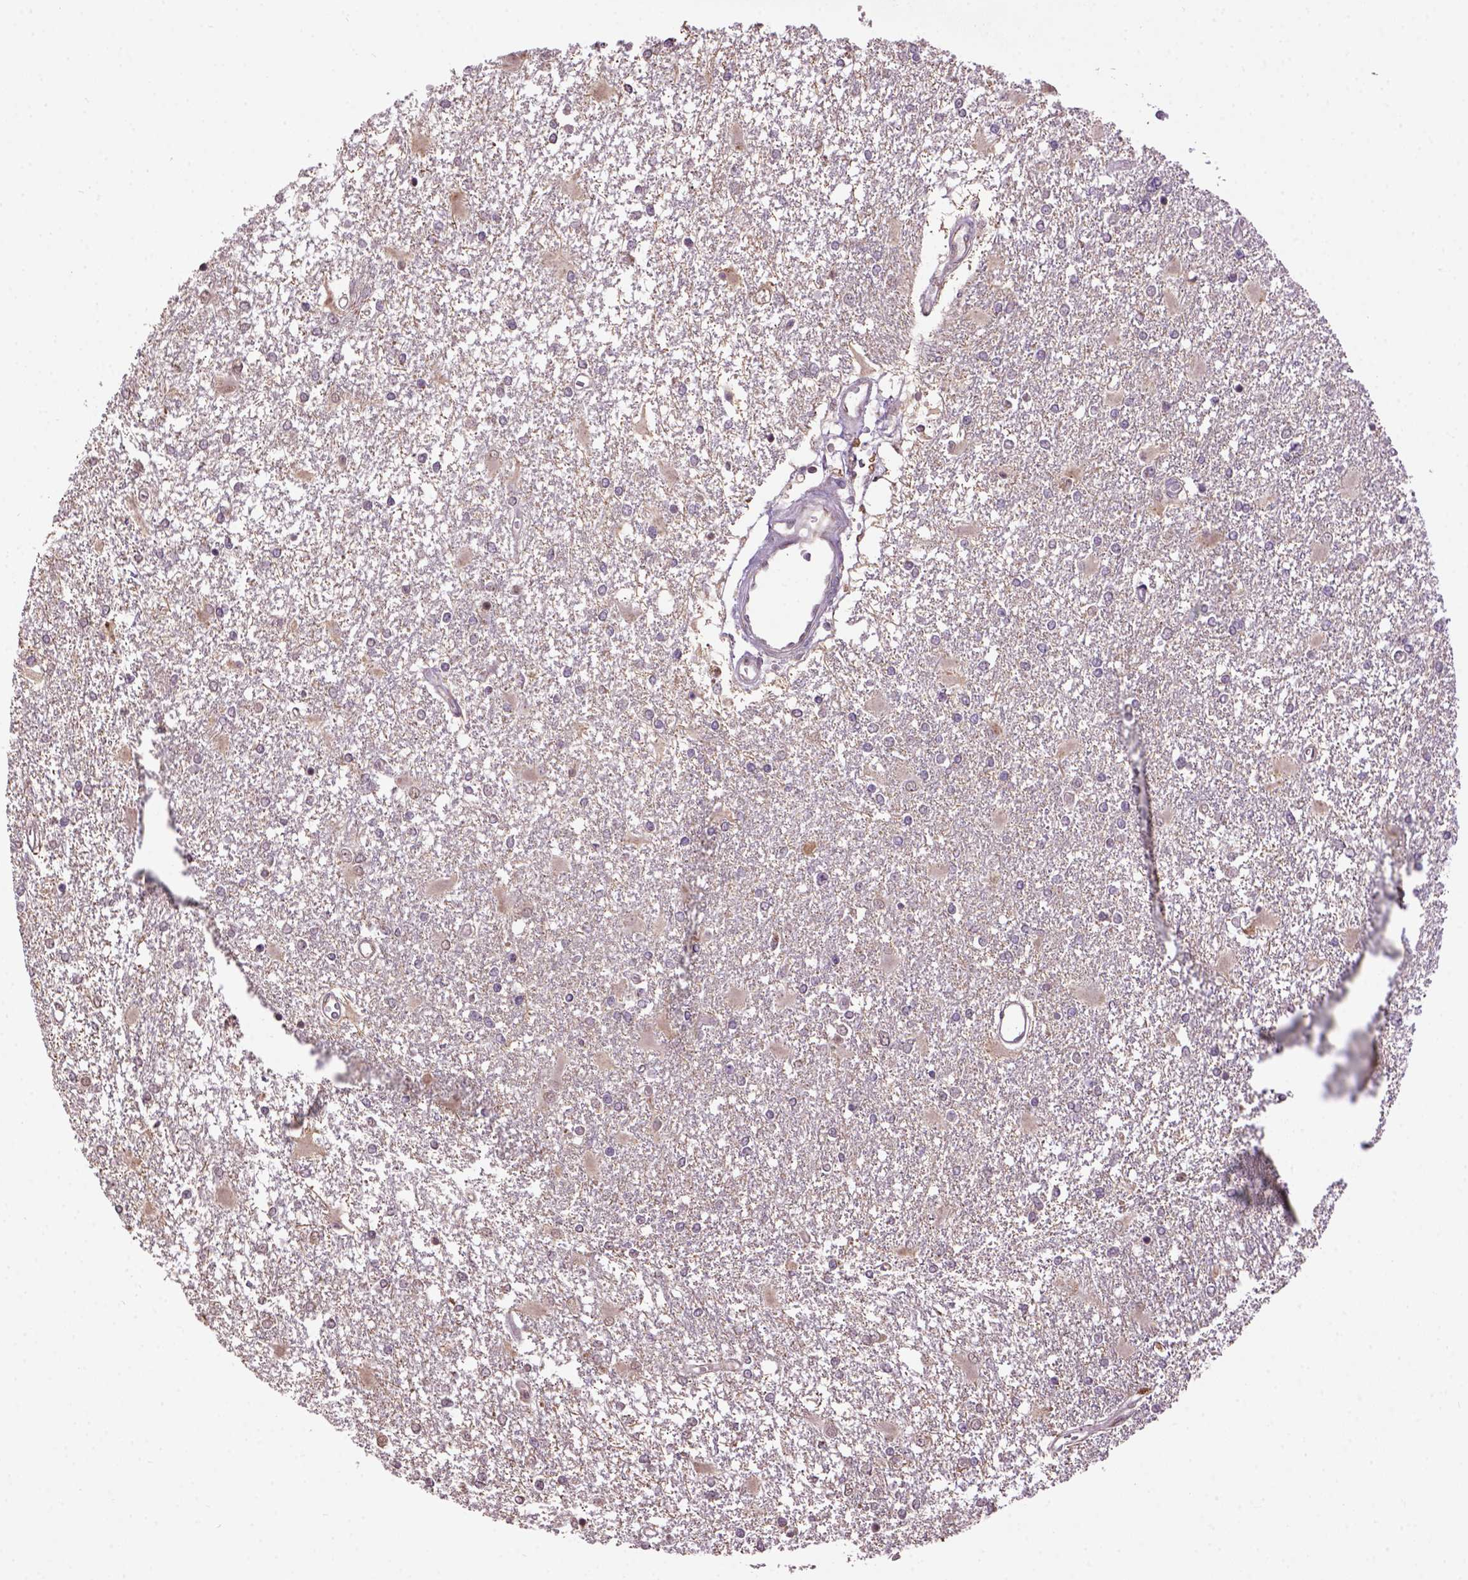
{"staining": {"intensity": "negative", "quantity": "none", "location": "none"}, "tissue": "glioma", "cell_type": "Tumor cells", "image_type": "cancer", "snomed": [{"axis": "morphology", "description": "Glioma, malignant, High grade"}, {"axis": "topography", "description": "Cerebral cortex"}], "caption": "Immunohistochemical staining of human glioma displays no significant positivity in tumor cells. (DAB IHC visualized using brightfield microscopy, high magnification).", "gene": "WDR17", "patient": {"sex": "male", "age": 79}}